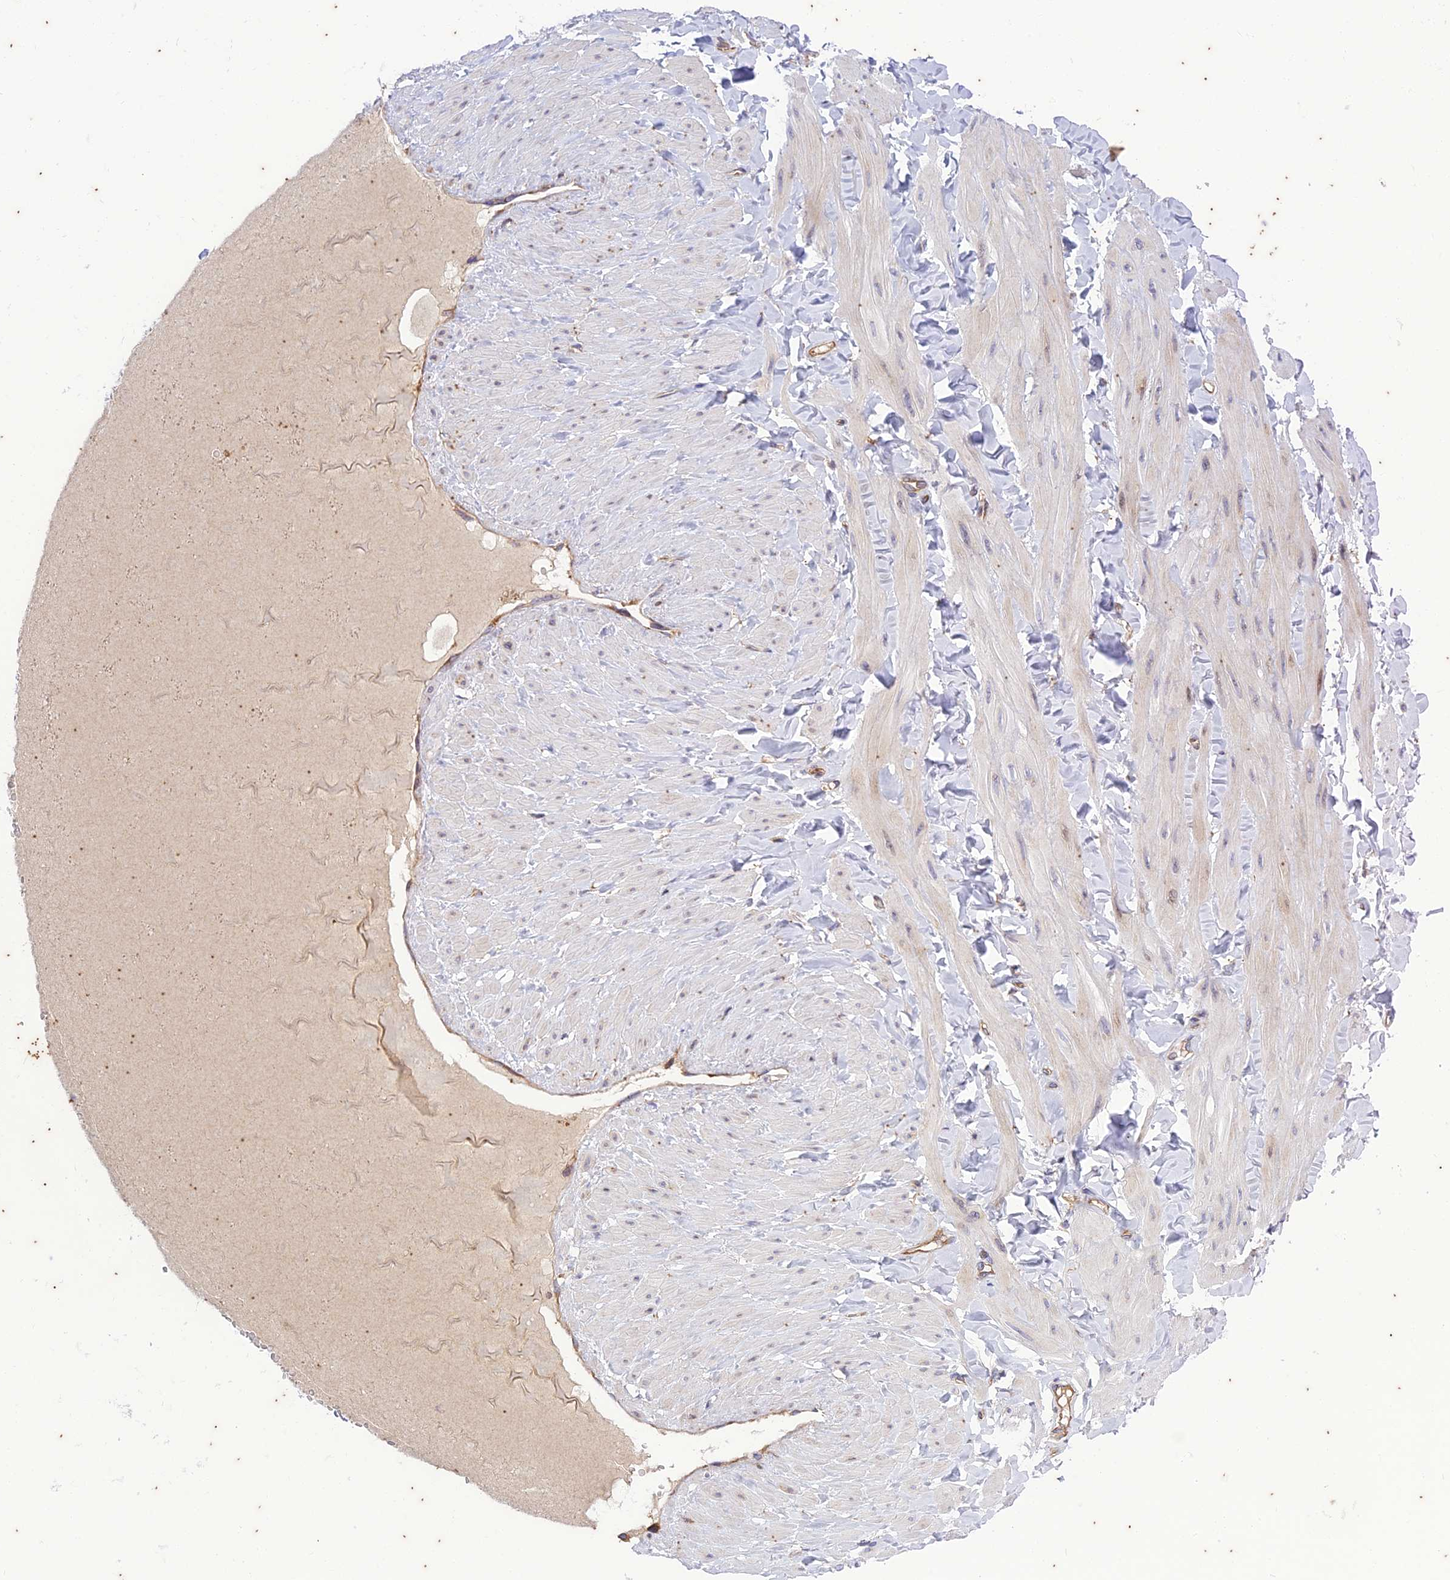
{"staining": {"intensity": "negative", "quantity": "none", "location": "none"}, "tissue": "adipose tissue", "cell_type": "Adipocytes", "image_type": "normal", "snomed": [{"axis": "morphology", "description": "Normal tissue, NOS"}, {"axis": "topography", "description": "Adipose tissue"}, {"axis": "topography", "description": "Vascular tissue"}, {"axis": "topography", "description": "Peripheral nerve tissue"}], "caption": "Adipocytes are negative for protein expression in unremarkable human adipose tissue. (DAB (3,3'-diaminobenzidine) IHC, high magnification).", "gene": "PIMREG", "patient": {"sex": "male", "age": 25}}